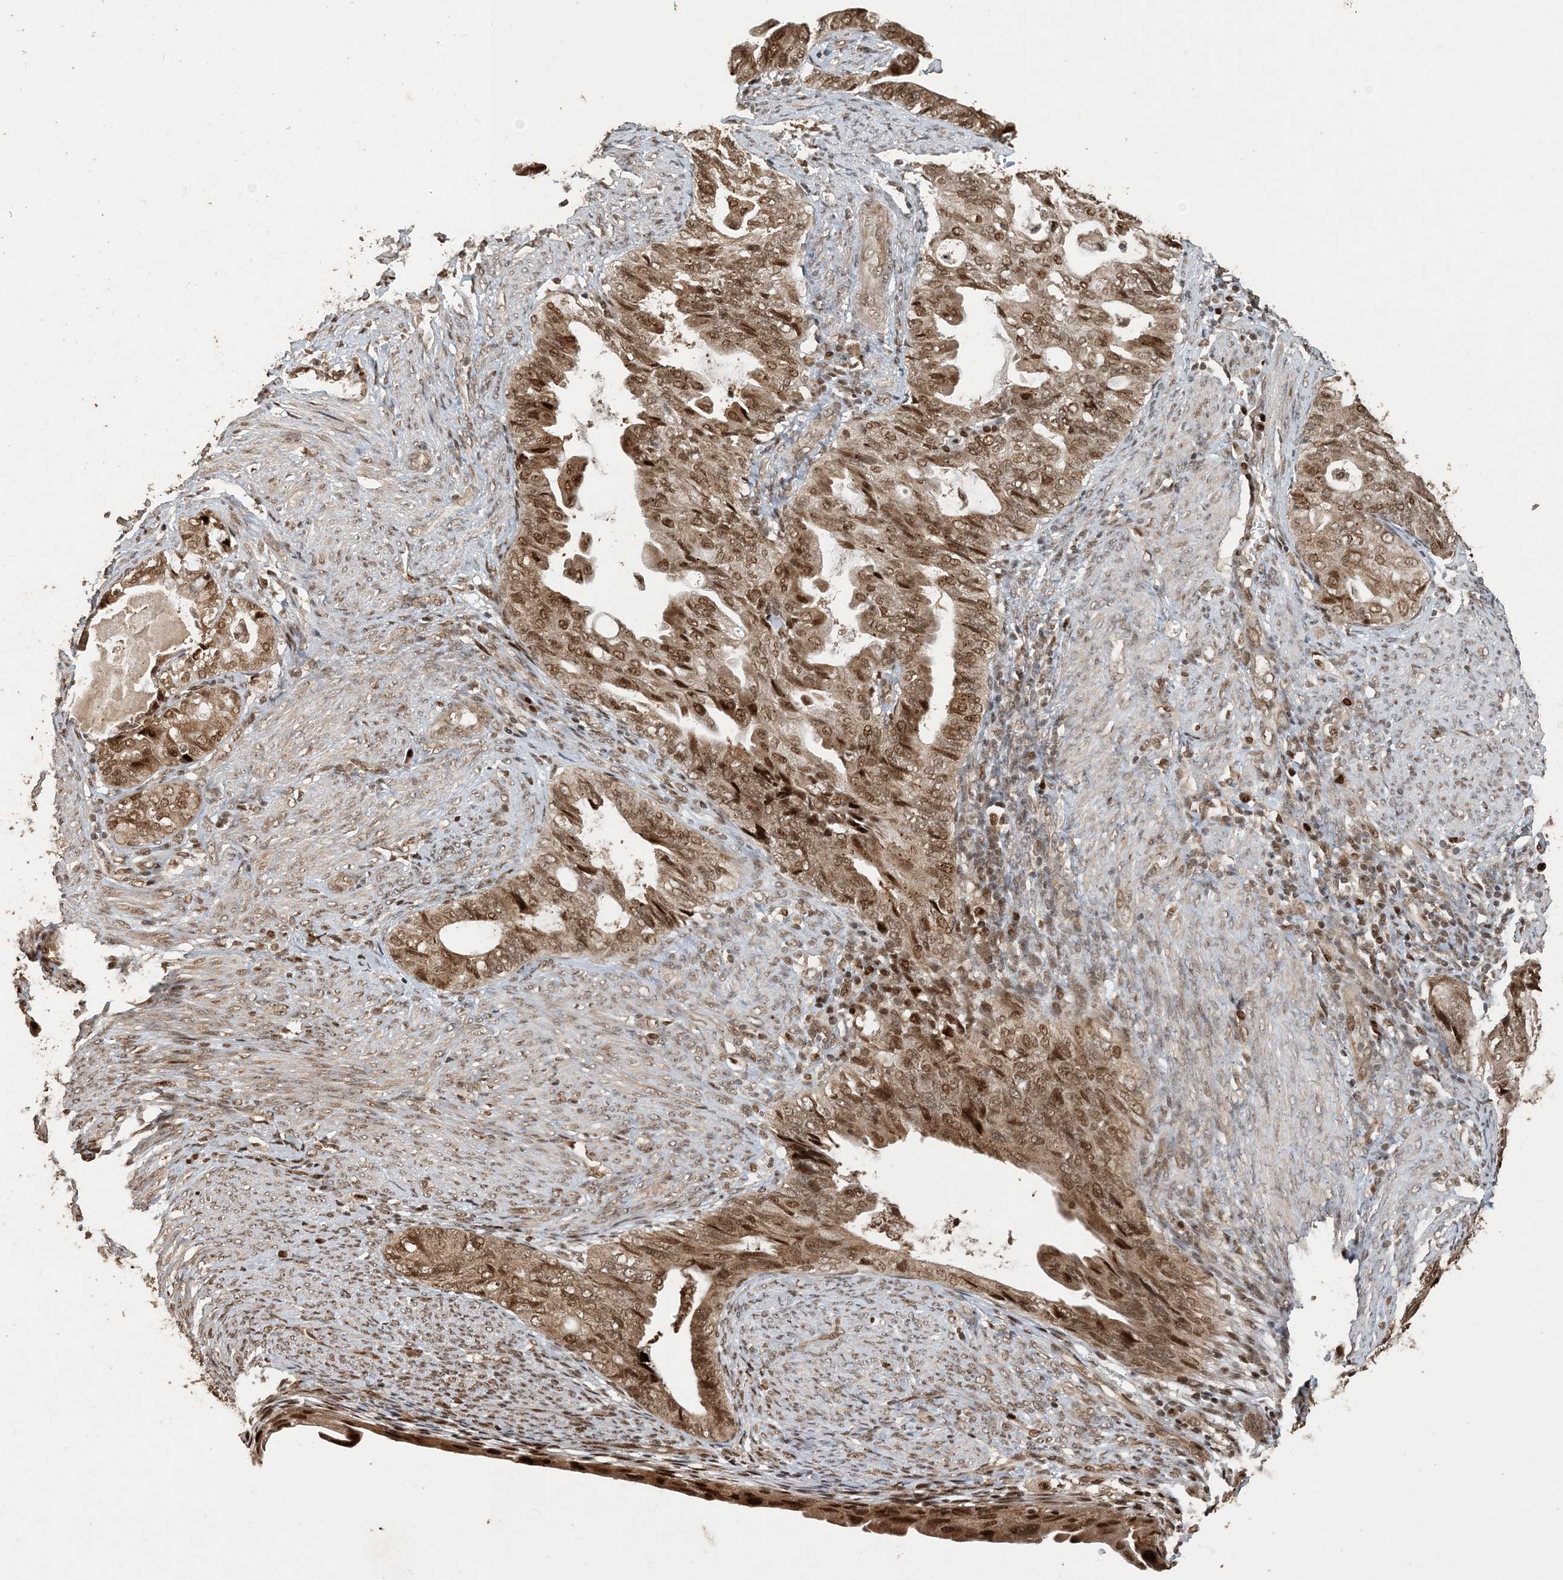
{"staining": {"intensity": "moderate", "quantity": ">75%", "location": "cytoplasmic/membranous,nuclear"}, "tissue": "endometrial cancer", "cell_type": "Tumor cells", "image_type": "cancer", "snomed": [{"axis": "morphology", "description": "Adenocarcinoma, NOS"}, {"axis": "topography", "description": "Endometrium"}], "caption": "Immunohistochemistry (IHC) of adenocarcinoma (endometrial) displays medium levels of moderate cytoplasmic/membranous and nuclear staining in about >75% of tumor cells.", "gene": "ATP13A2", "patient": {"sex": "female", "age": 86}}